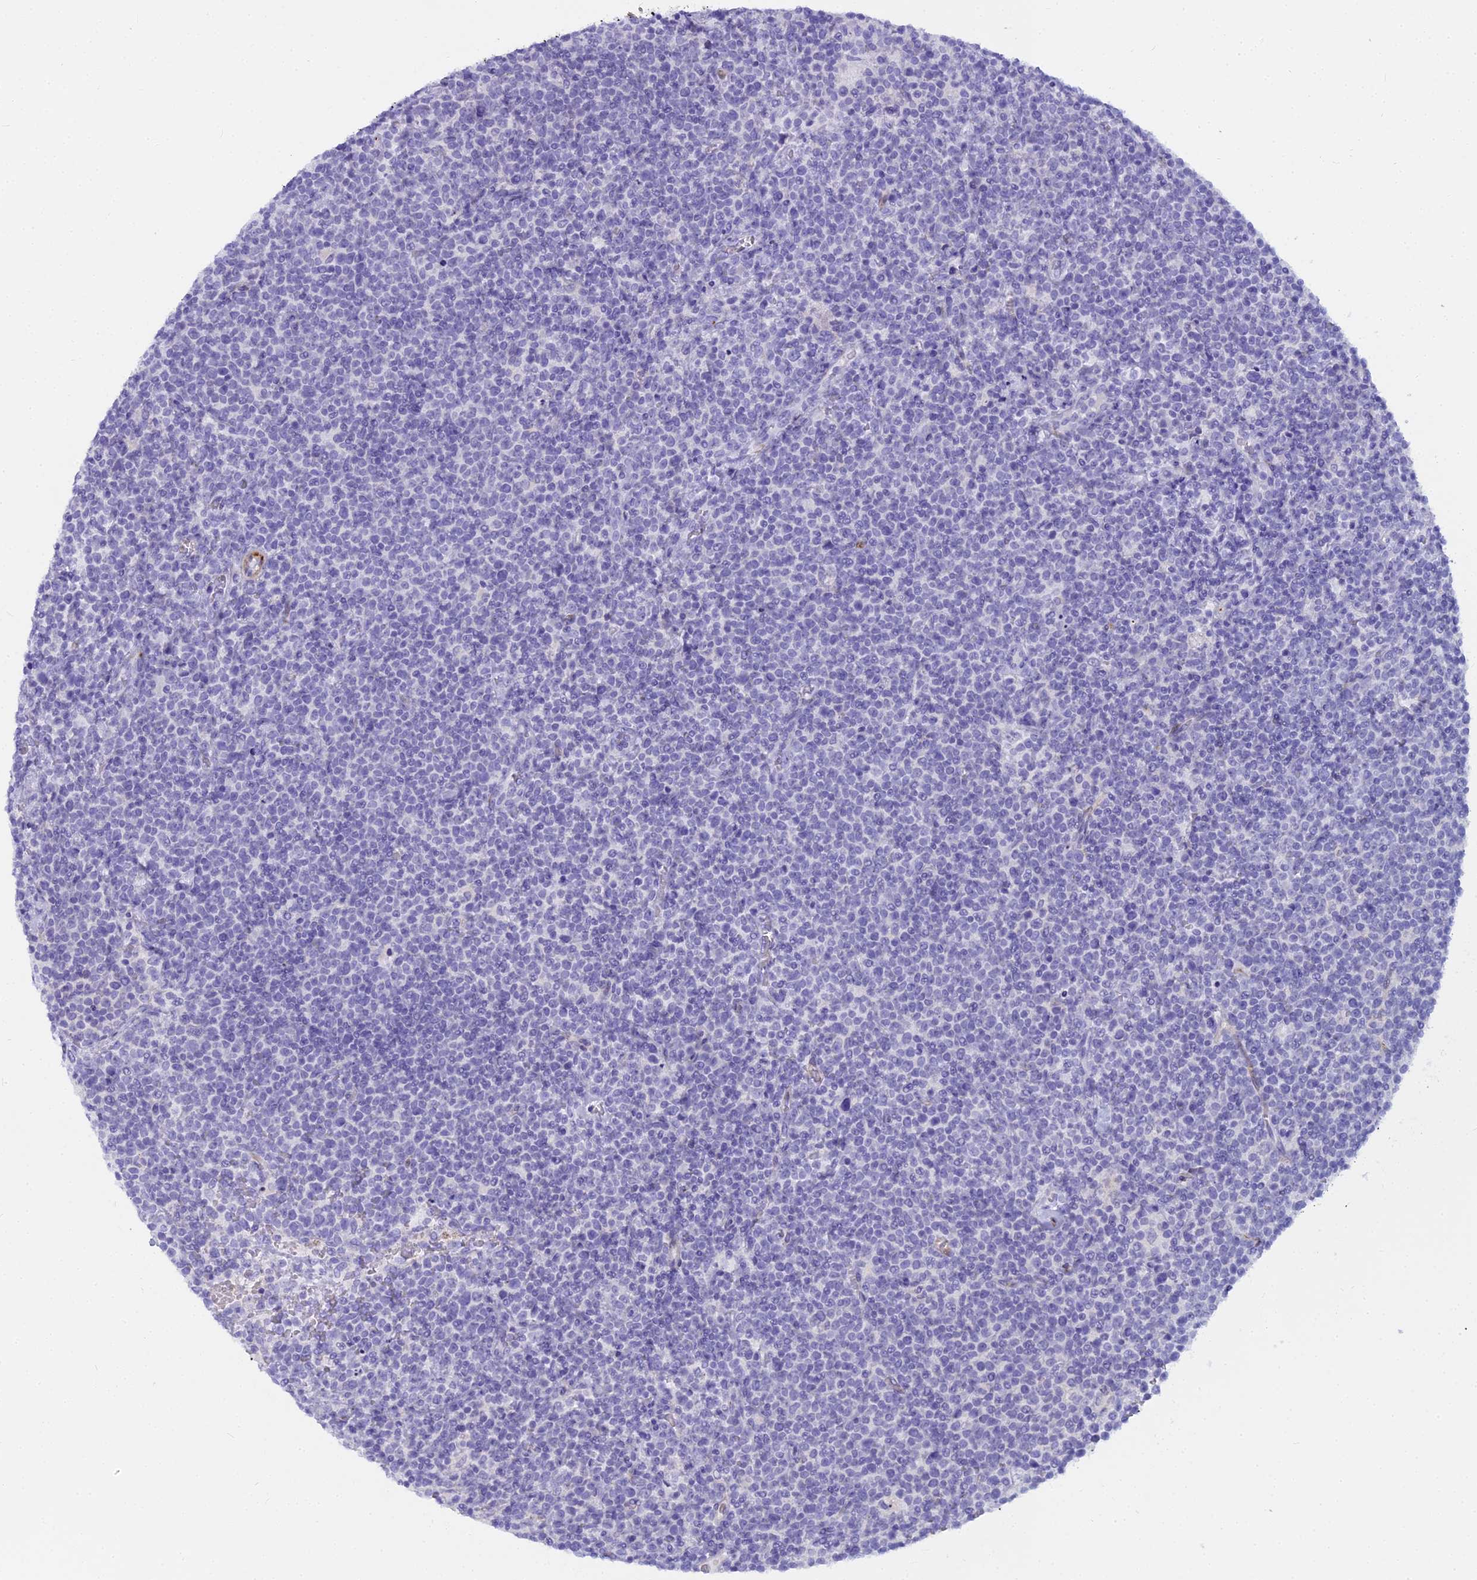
{"staining": {"intensity": "negative", "quantity": "none", "location": "none"}, "tissue": "lymphoma", "cell_type": "Tumor cells", "image_type": "cancer", "snomed": [{"axis": "morphology", "description": "Malignant lymphoma, non-Hodgkin's type, High grade"}, {"axis": "topography", "description": "Lymph node"}], "caption": "Tumor cells are negative for protein expression in human malignant lymphoma, non-Hodgkin's type (high-grade). The staining was performed using DAB (3,3'-diaminobenzidine) to visualize the protein expression in brown, while the nuclei were stained in blue with hematoxylin (Magnification: 20x).", "gene": "EVI2A", "patient": {"sex": "male", "age": 61}}